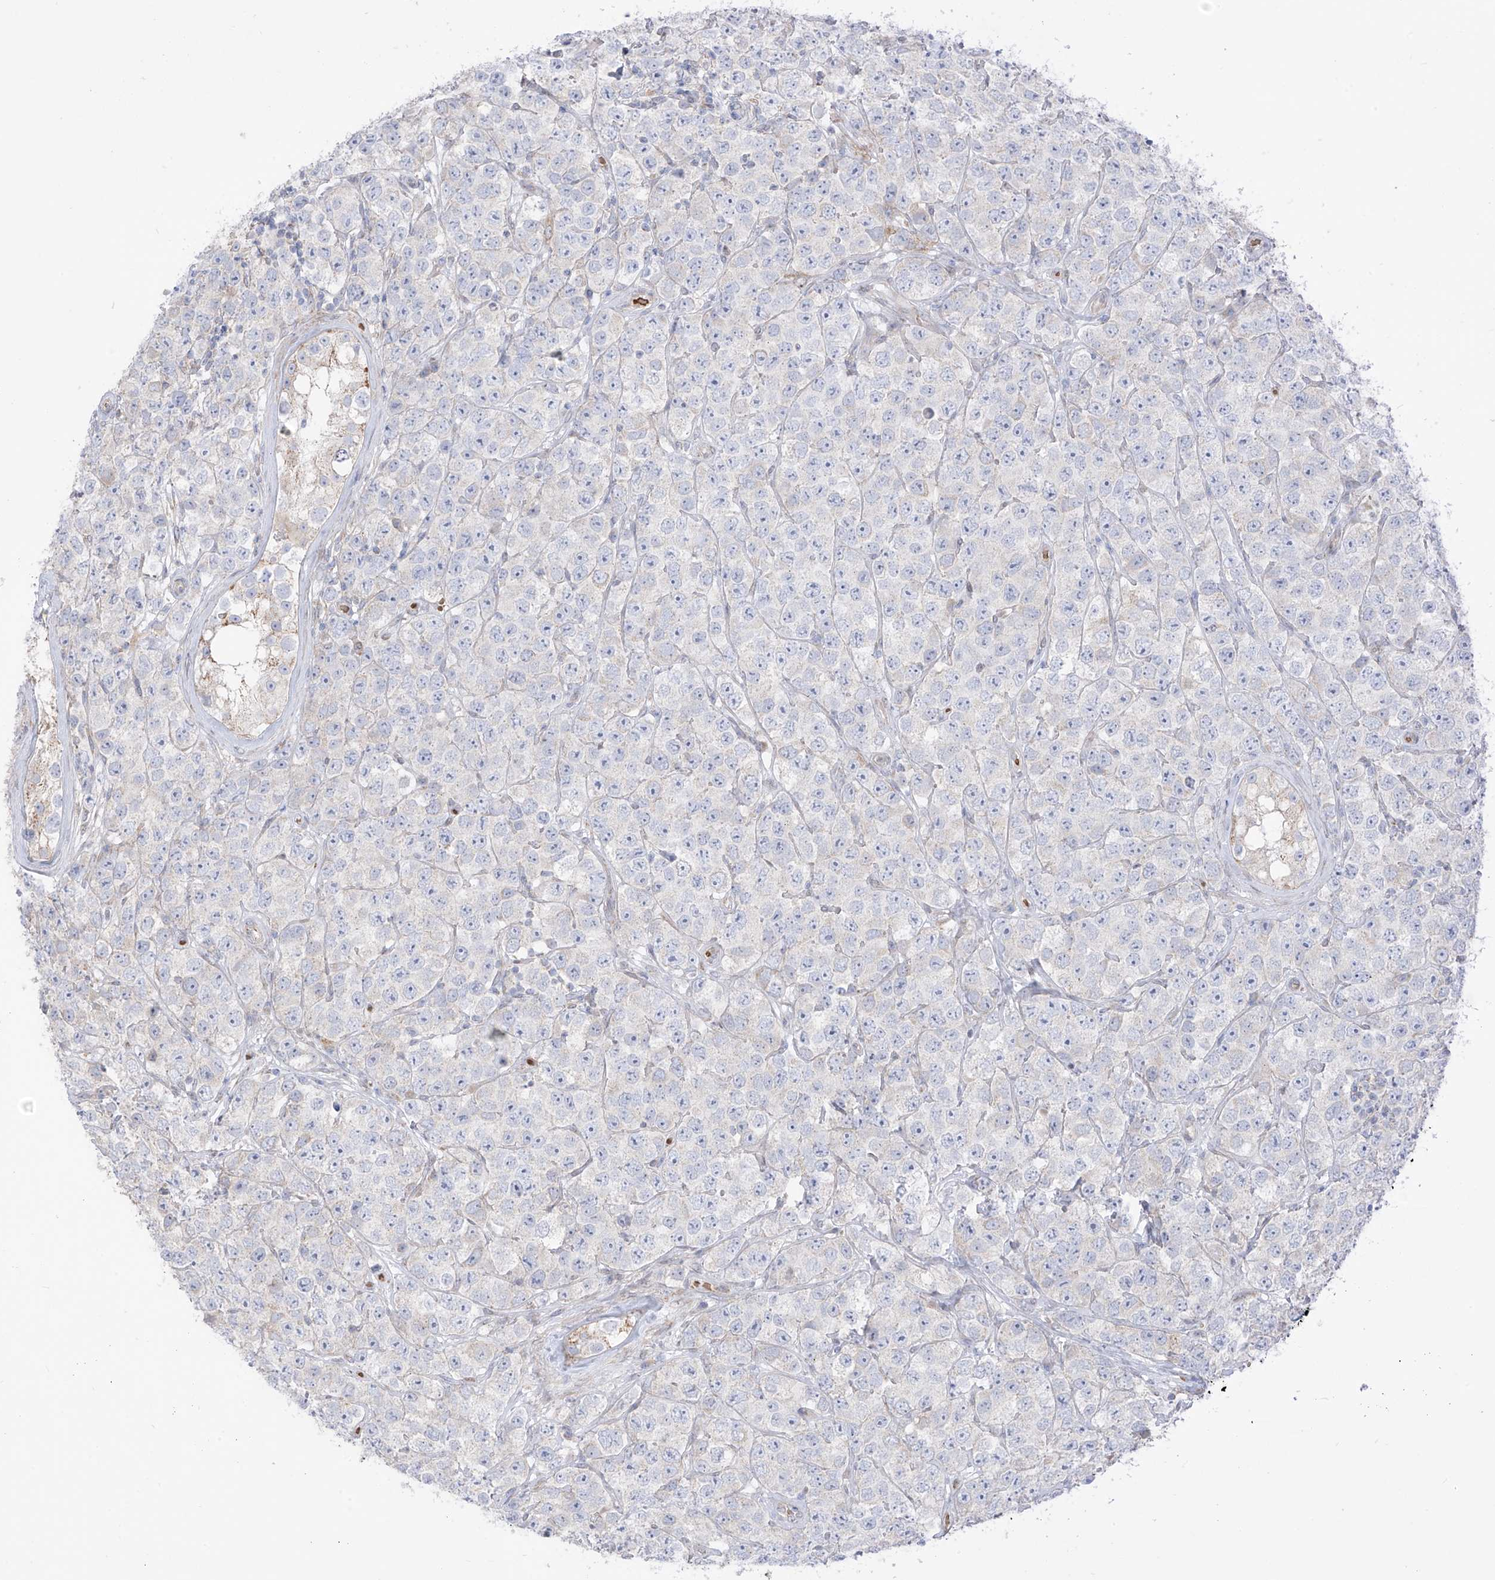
{"staining": {"intensity": "negative", "quantity": "none", "location": "none"}, "tissue": "testis cancer", "cell_type": "Tumor cells", "image_type": "cancer", "snomed": [{"axis": "morphology", "description": "Seminoma, NOS"}, {"axis": "topography", "description": "Testis"}], "caption": "Tumor cells are negative for brown protein staining in testis cancer (seminoma). (Brightfield microscopy of DAB immunohistochemistry at high magnification).", "gene": "ARHGEF40", "patient": {"sex": "male", "age": 28}}